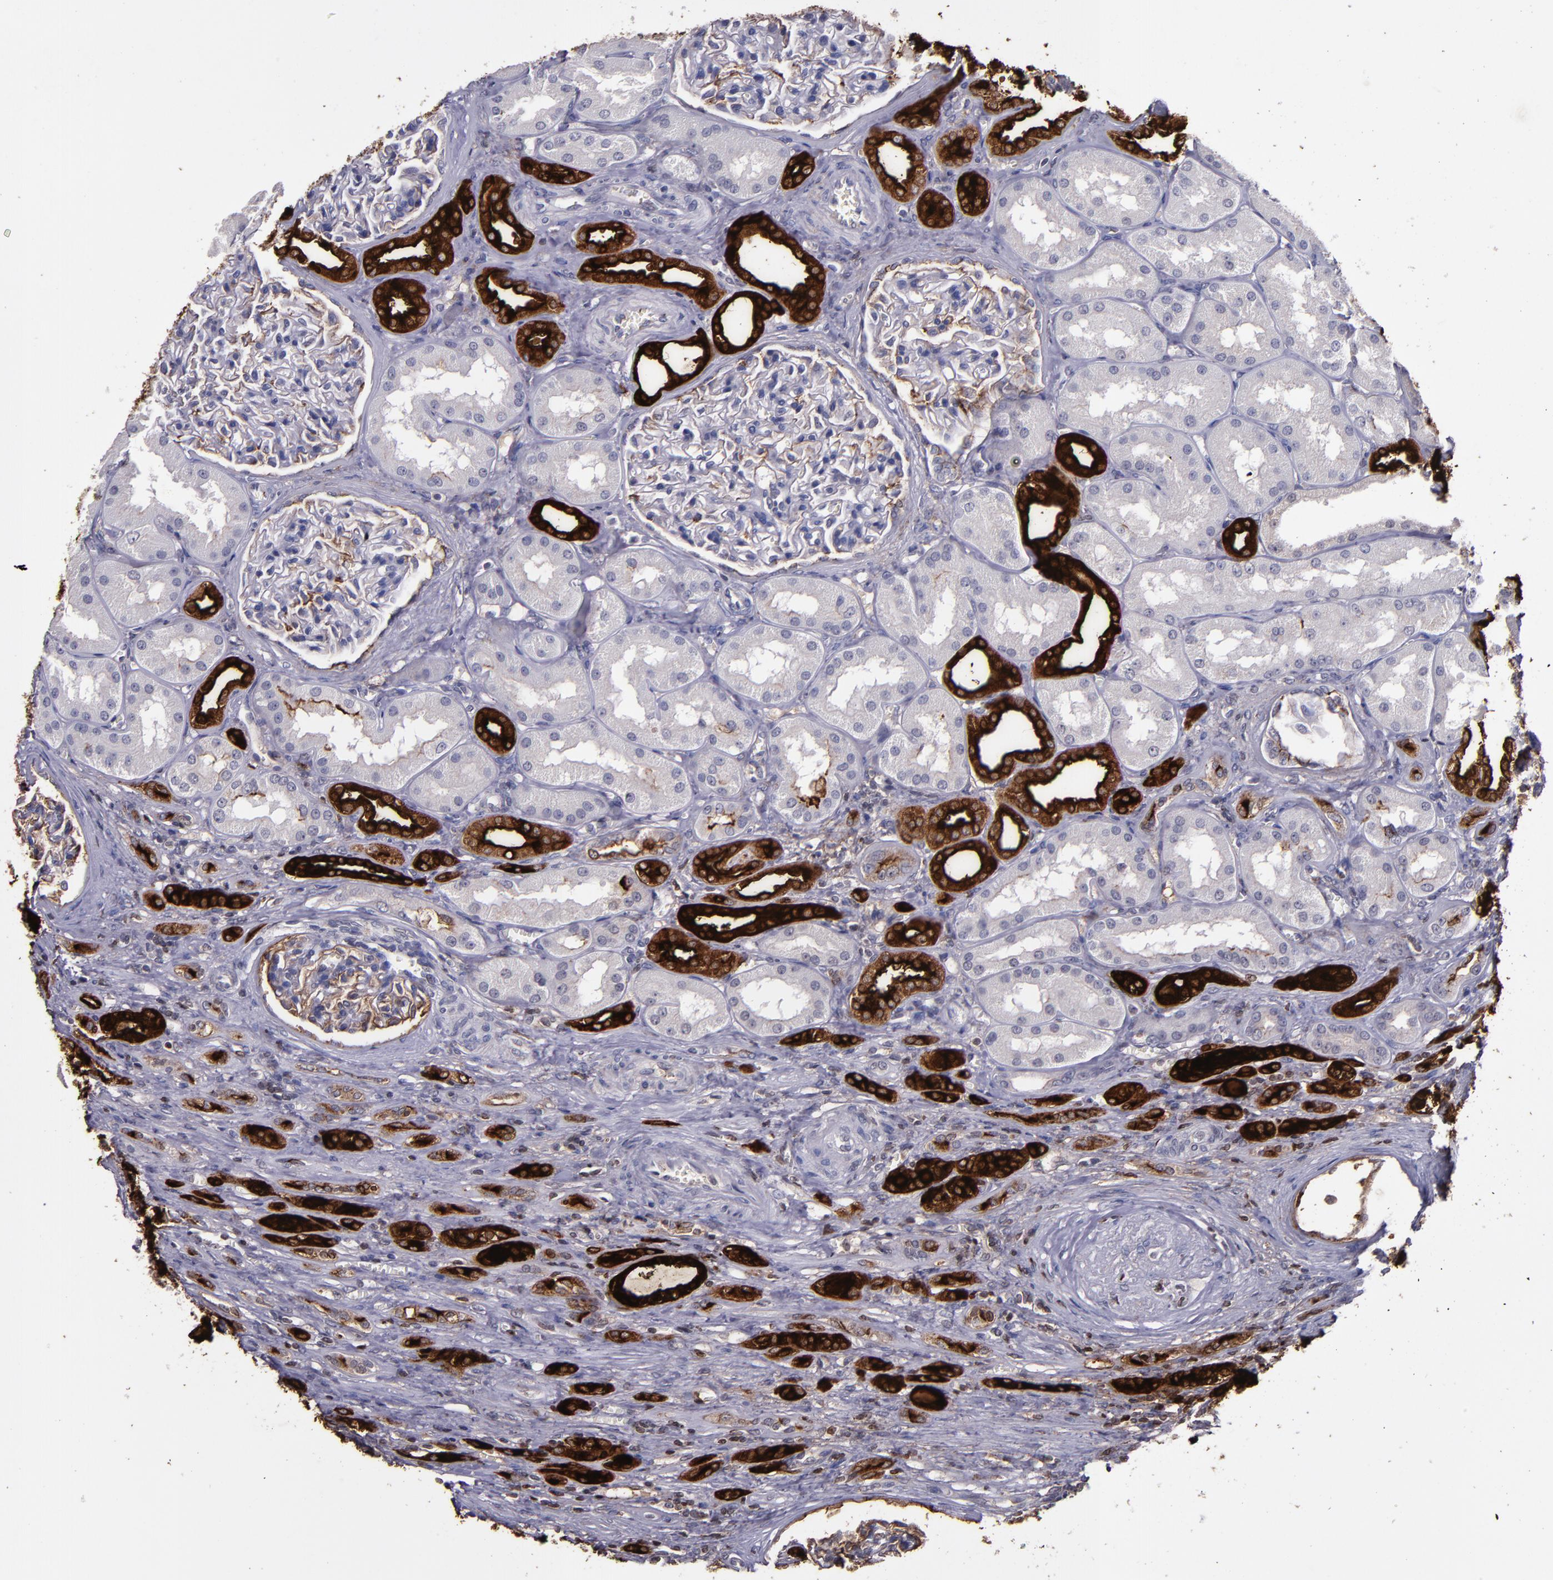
{"staining": {"intensity": "strong", "quantity": ">75%", "location": "cytoplasmic/membranous"}, "tissue": "renal cancer", "cell_type": "Tumor cells", "image_type": "cancer", "snomed": [{"axis": "morphology", "description": "Adenocarcinoma, NOS"}, {"axis": "topography", "description": "Kidney"}], "caption": "Human renal adenocarcinoma stained with a brown dye shows strong cytoplasmic/membranous positive positivity in approximately >75% of tumor cells.", "gene": "MFGE8", "patient": {"sex": "male", "age": 46}}